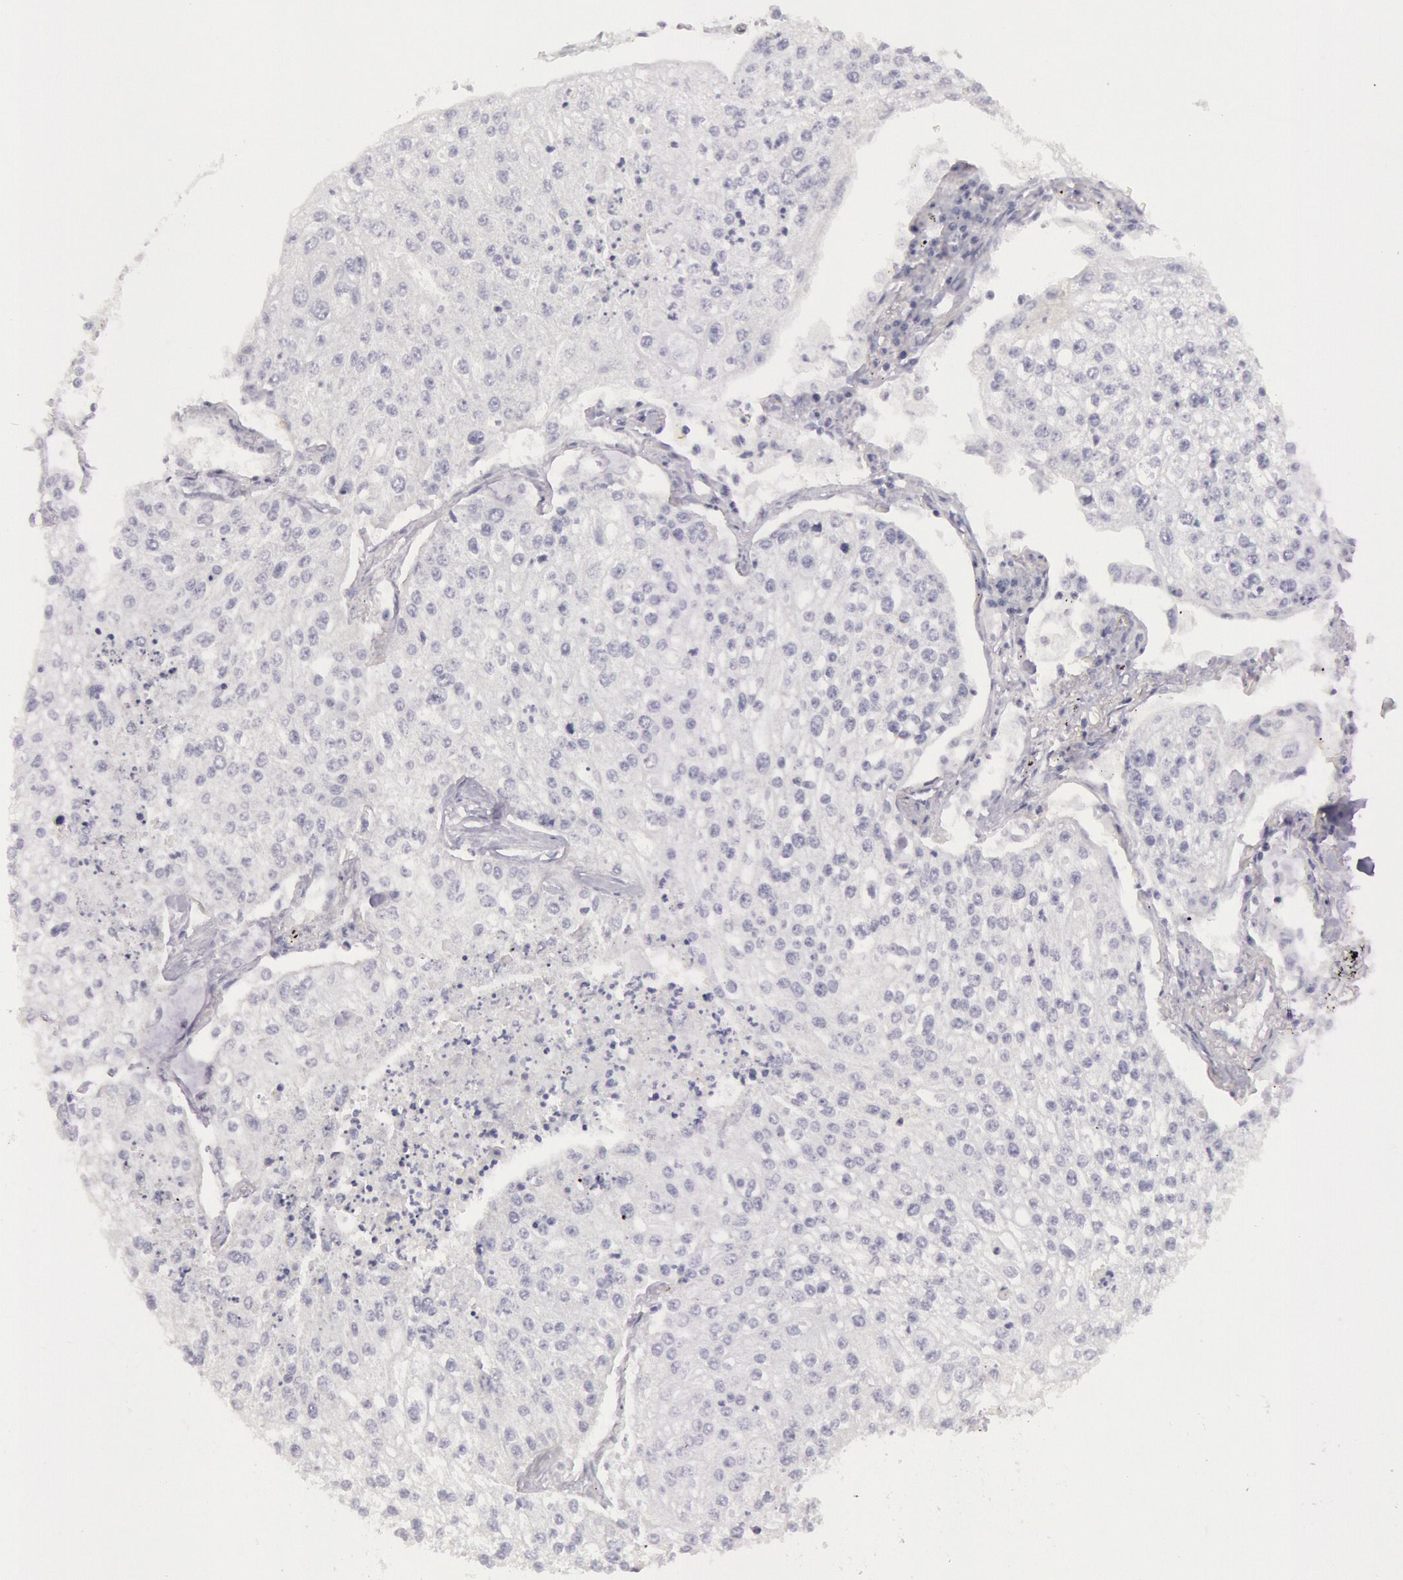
{"staining": {"intensity": "negative", "quantity": "none", "location": "none"}, "tissue": "lung cancer", "cell_type": "Tumor cells", "image_type": "cancer", "snomed": [{"axis": "morphology", "description": "Squamous cell carcinoma, NOS"}, {"axis": "topography", "description": "Lung"}], "caption": "DAB (3,3'-diaminobenzidine) immunohistochemical staining of human lung cancer (squamous cell carcinoma) displays no significant staining in tumor cells.", "gene": "CKB", "patient": {"sex": "male", "age": 75}}